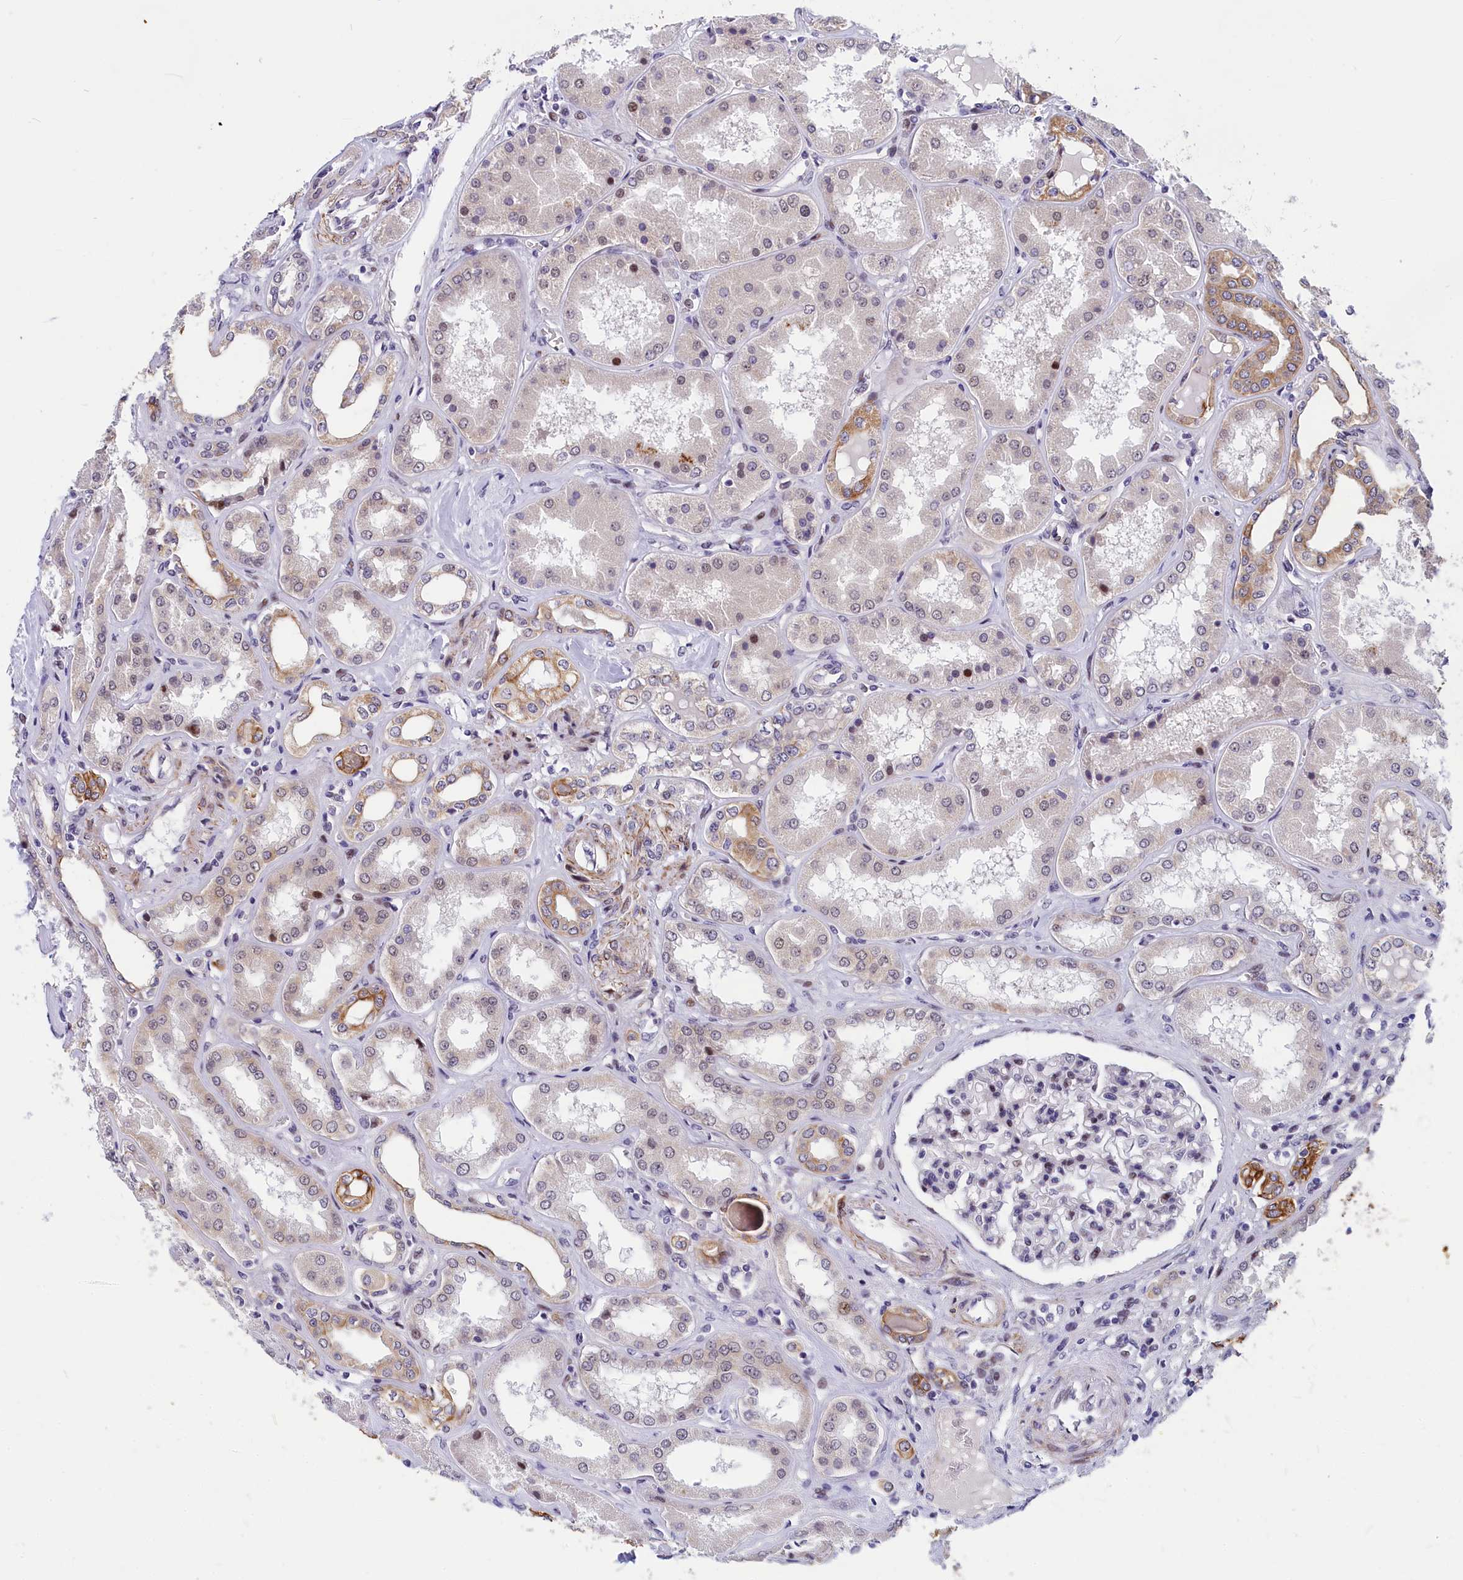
{"staining": {"intensity": "weak", "quantity": "<25%", "location": "nuclear"}, "tissue": "kidney", "cell_type": "Cells in glomeruli", "image_type": "normal", "snomed": [{"axis": "morphology", "description": "Normal tissue, NOS"}, {"axis": "topography", "description": "Kidney"}], "caption": "The photomicrograph reveals no significant staining in cells in glomeruli of kidney.", "gene": "ANKRD34B", "patient": {"sex": "female", "age": 56}}